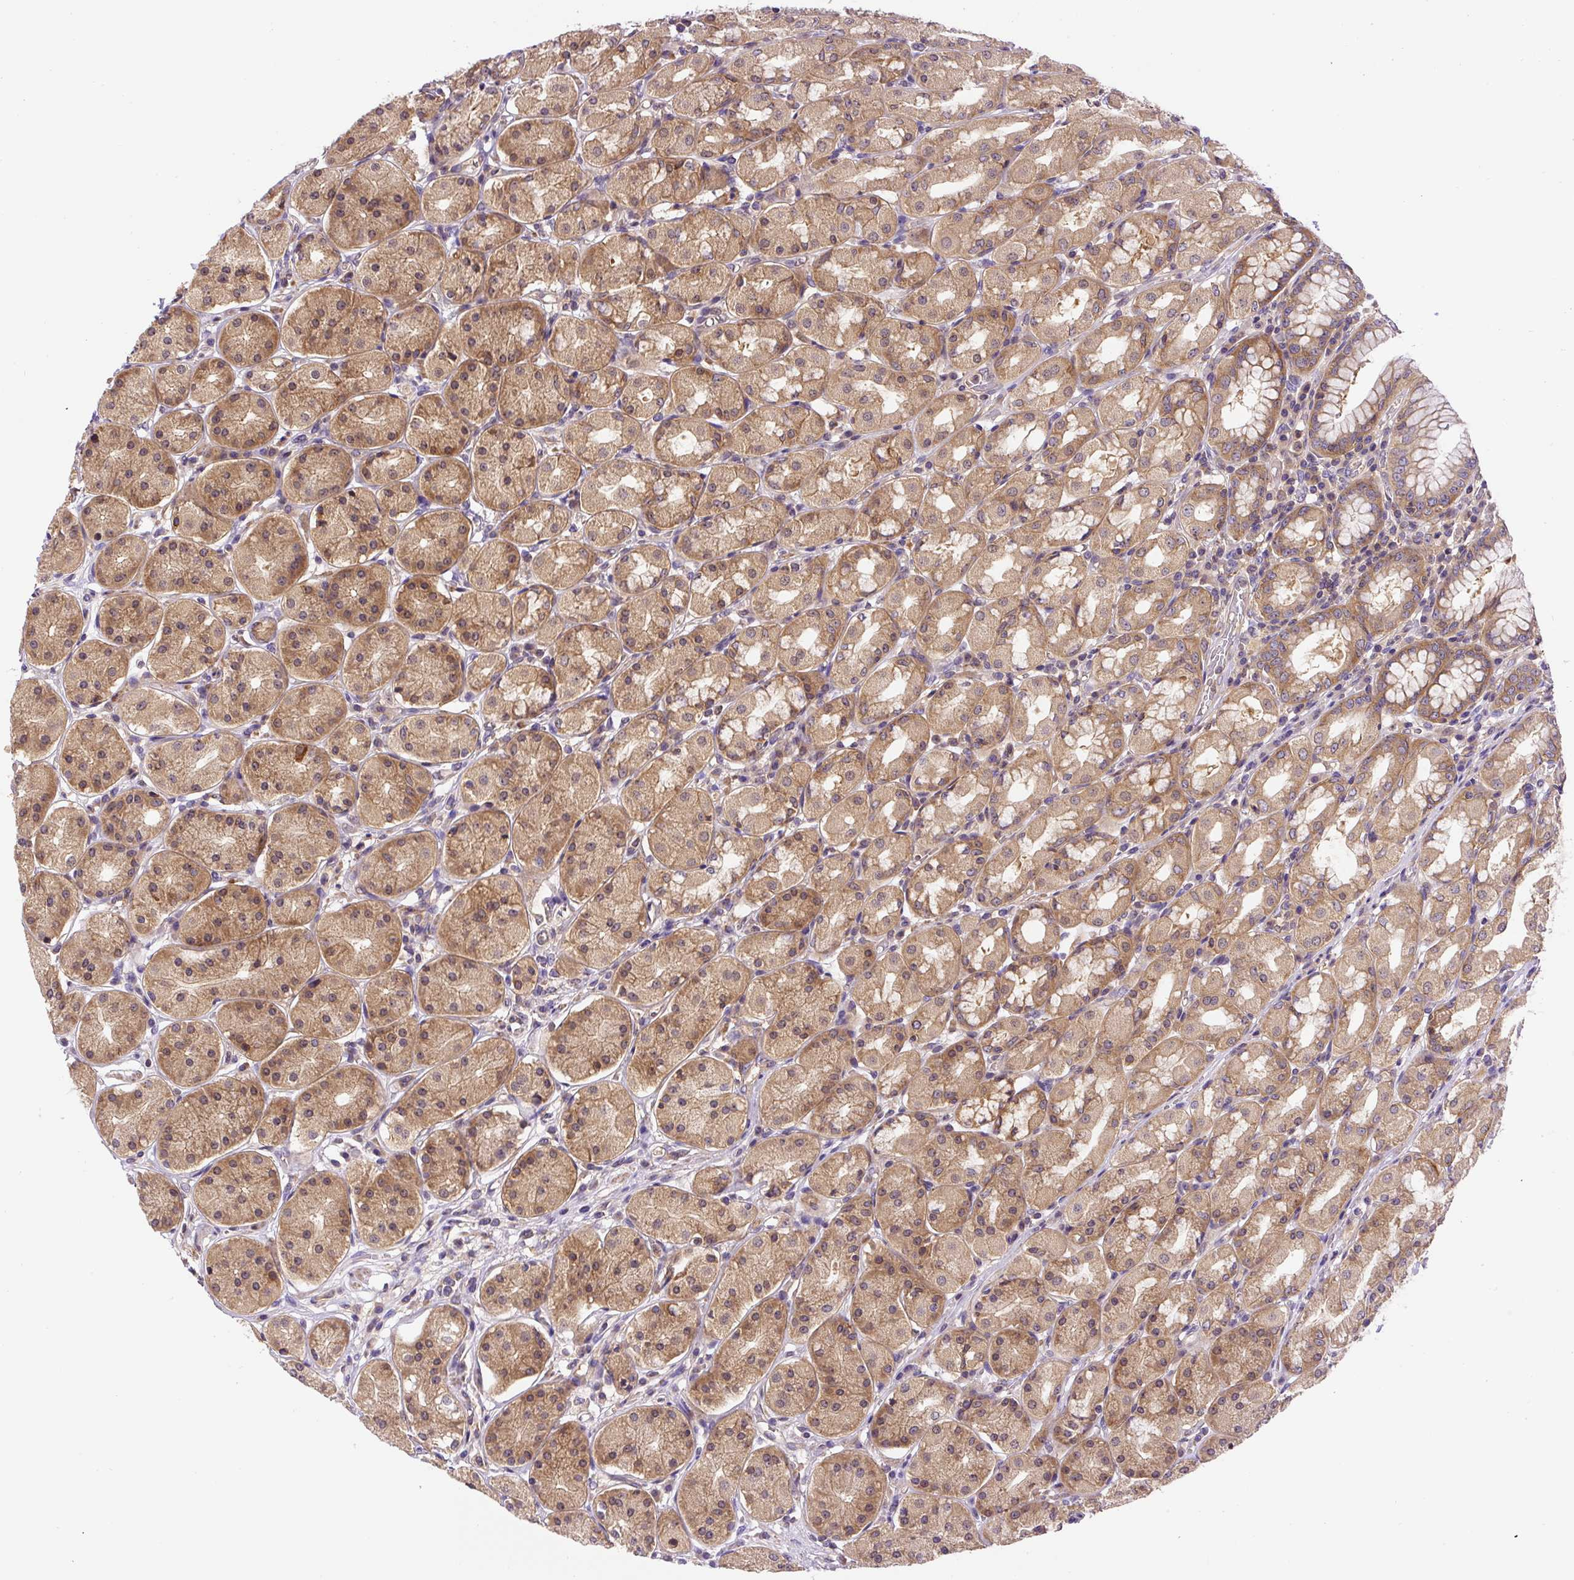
{"staining": {"intensity": "moderate", "quantity": ">75%", "location": "cytoplasmic/membranous,nuclear"}, "tissue": "stomach", "cell_type": "Glandular cells", "image_type": "normal", "snomed": [{"axis": "morphology", "description": "Normal tissue, NOS"}, {"axis": "topography", "description": "Stomach"}, {"axis": "topography", "description": "Stomach, lower"}], "caption": "Immunohistochemistry (IHC) micrograph of normal stomach stained for a protein (brown), which shows medium levels of moderate cytoplasmic/membranous,nuclear expression in about >75% of glandular cells.", "gene": "CCDC28A", "patient": {"sex": "female", "age": 56}}